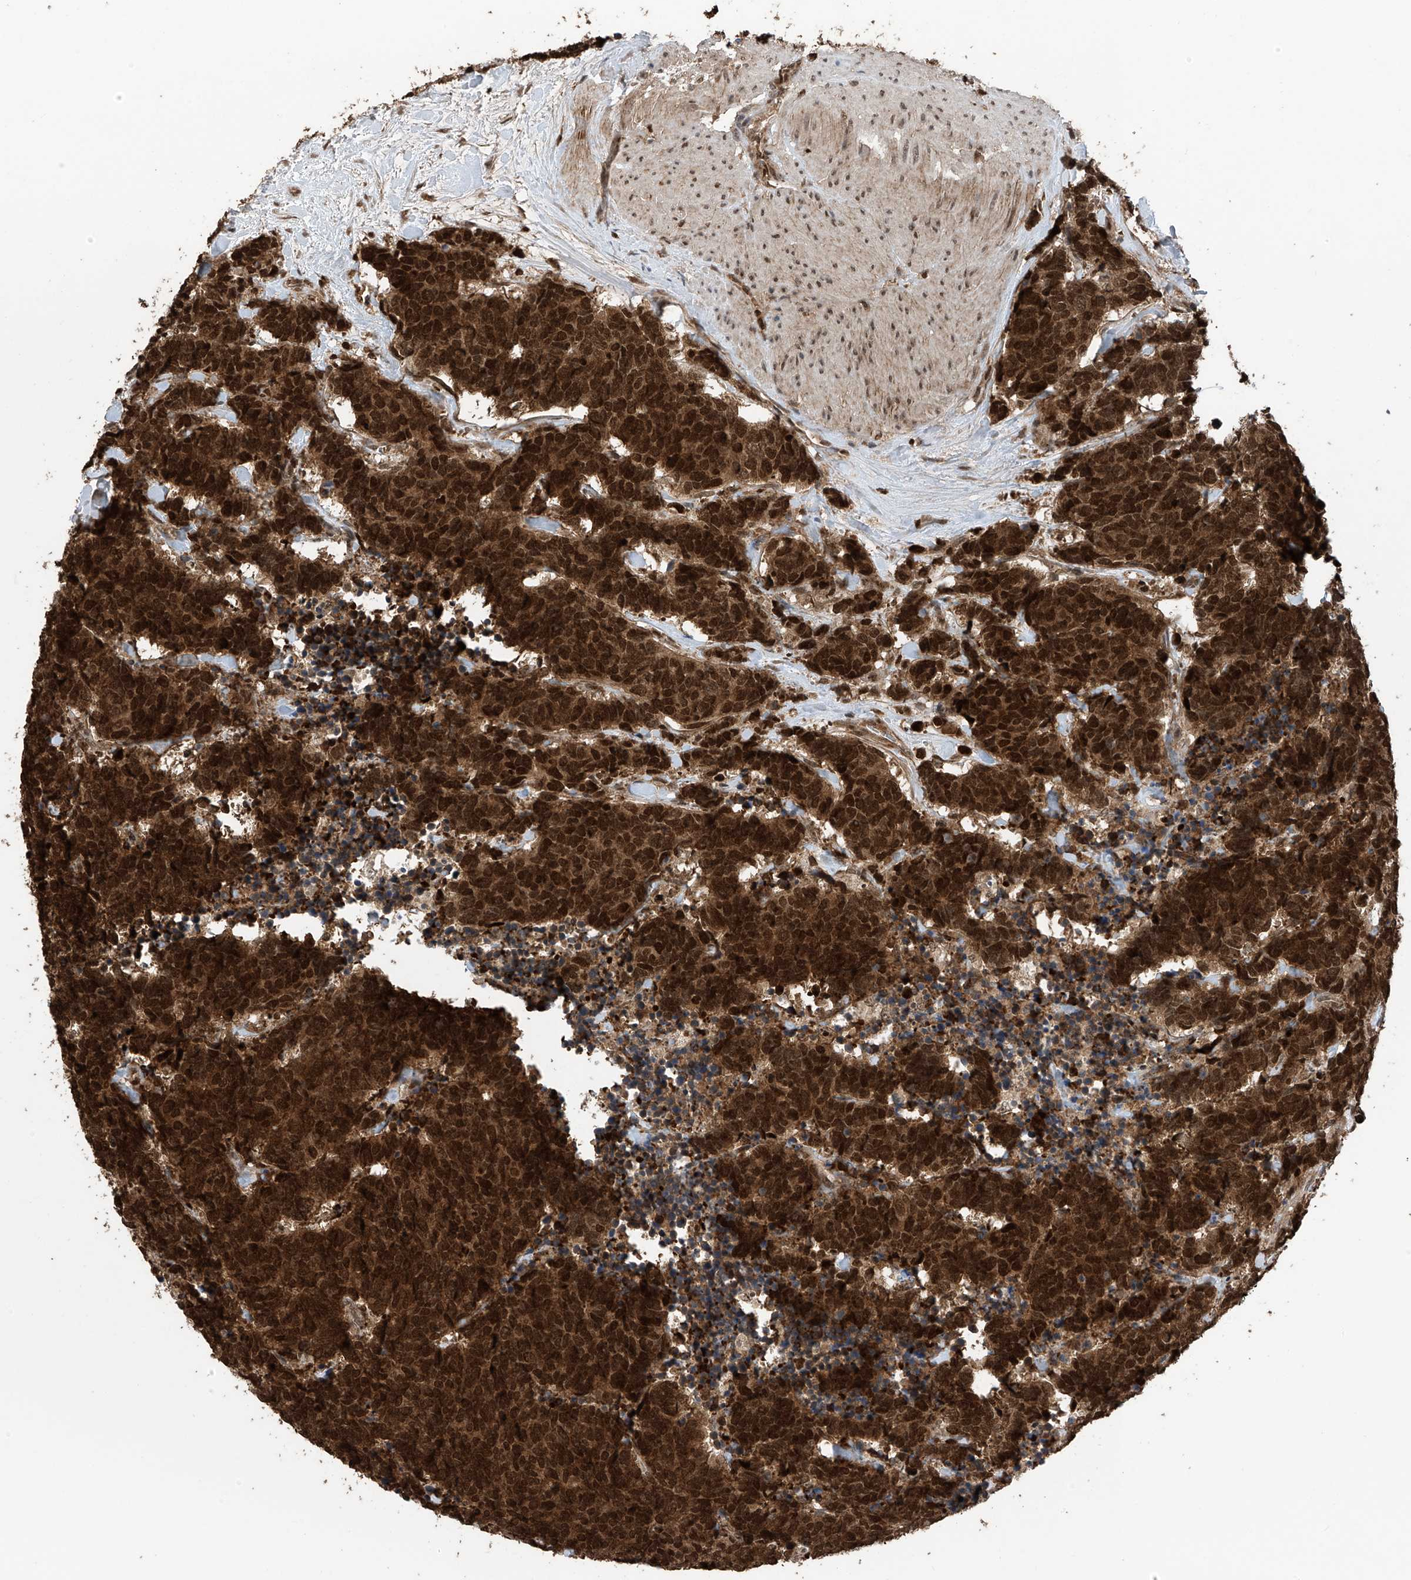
{"staining": {"intensity": "strong", "quantity": ">75%", "location": "cytoplasmic/membranous,nuclear"}, "tissue": "carcinoid", "cell_type": "Tumor cells", "image_type": "cancer", "snomed": [{"axis": "morphology", "description": "Carcinoma, NOS"}, {"axis": "morphology", "description": "Carcinoid, malignant, NOS"}, {"axis": "topography", "description": "Urinary bladder"}], "caption": "The micrograph exhibits immunohistochemical staining of carcinoid. There is strong cytoplasmic/membranous and nuclear expression is present in about >75% of tumor cells.", "gene": "DNAJC9", "patient": {"sex": "male", "age": 57}}